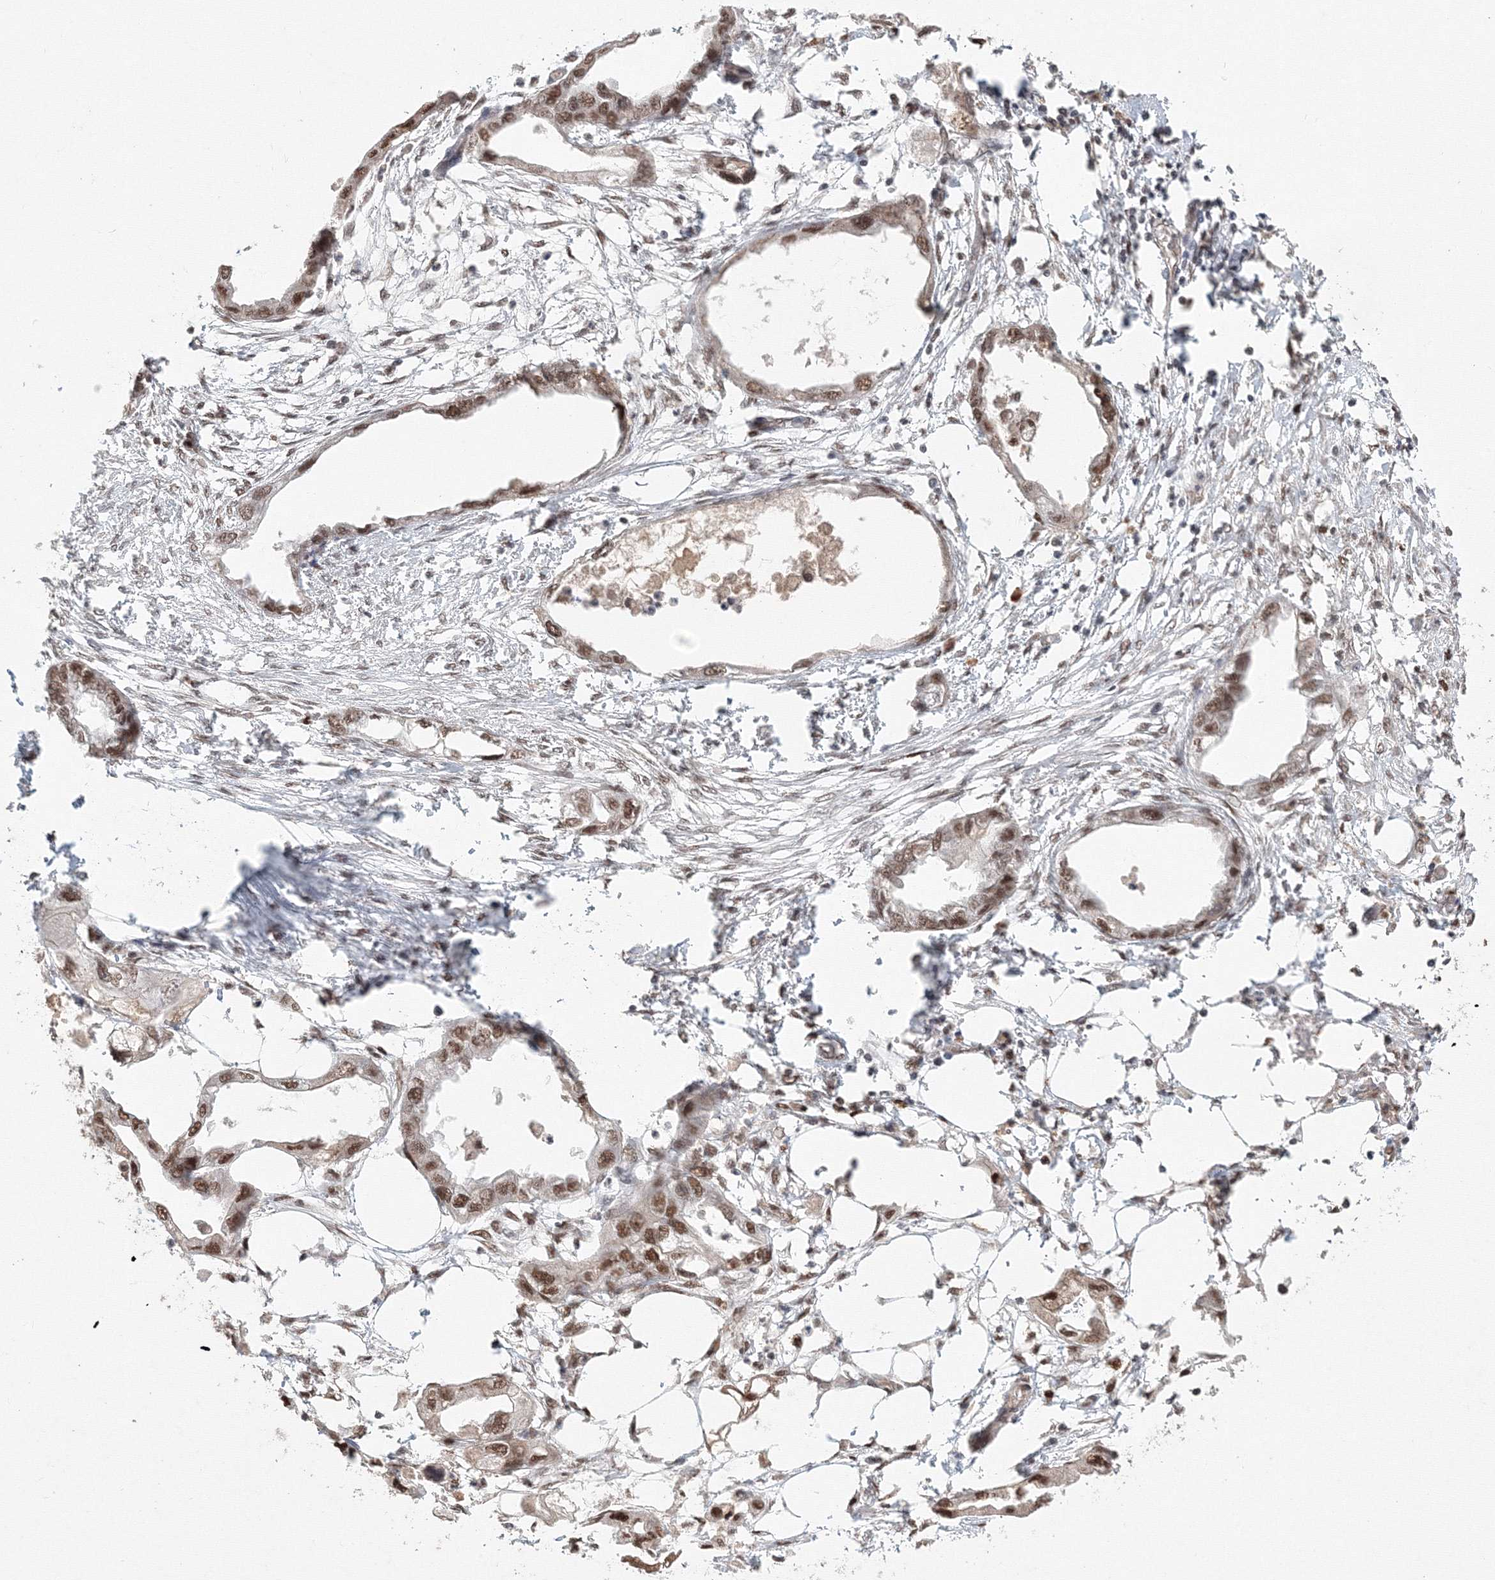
{"staining": {"intensity": "moderate", "quantity": ">75%", "location": "nuclear"}, "tissue": "endometrial cancer", "cell_type": "Tumor cells", "image_type": "cancer", "snomed": [{"axis": "morphology", "description": "Adenocarcinoma, NOS"}, {"axis": "morphology", "description": "Adenocarcinoma, metastatic, NOS"}, {"axis": "topography", "description": "Adipose tissue"}, {"axis": "topography", "description": "Endometrium"}], "caption": "A high-resolution histopathology image shows IHC staining of endometrial metastatic adenocarcinoma, which exhibits moderate nuclear expression in approximately >75% of tumor cells.", "gene": "IWS1", "patient": {"sex": "female", "age": 67}}